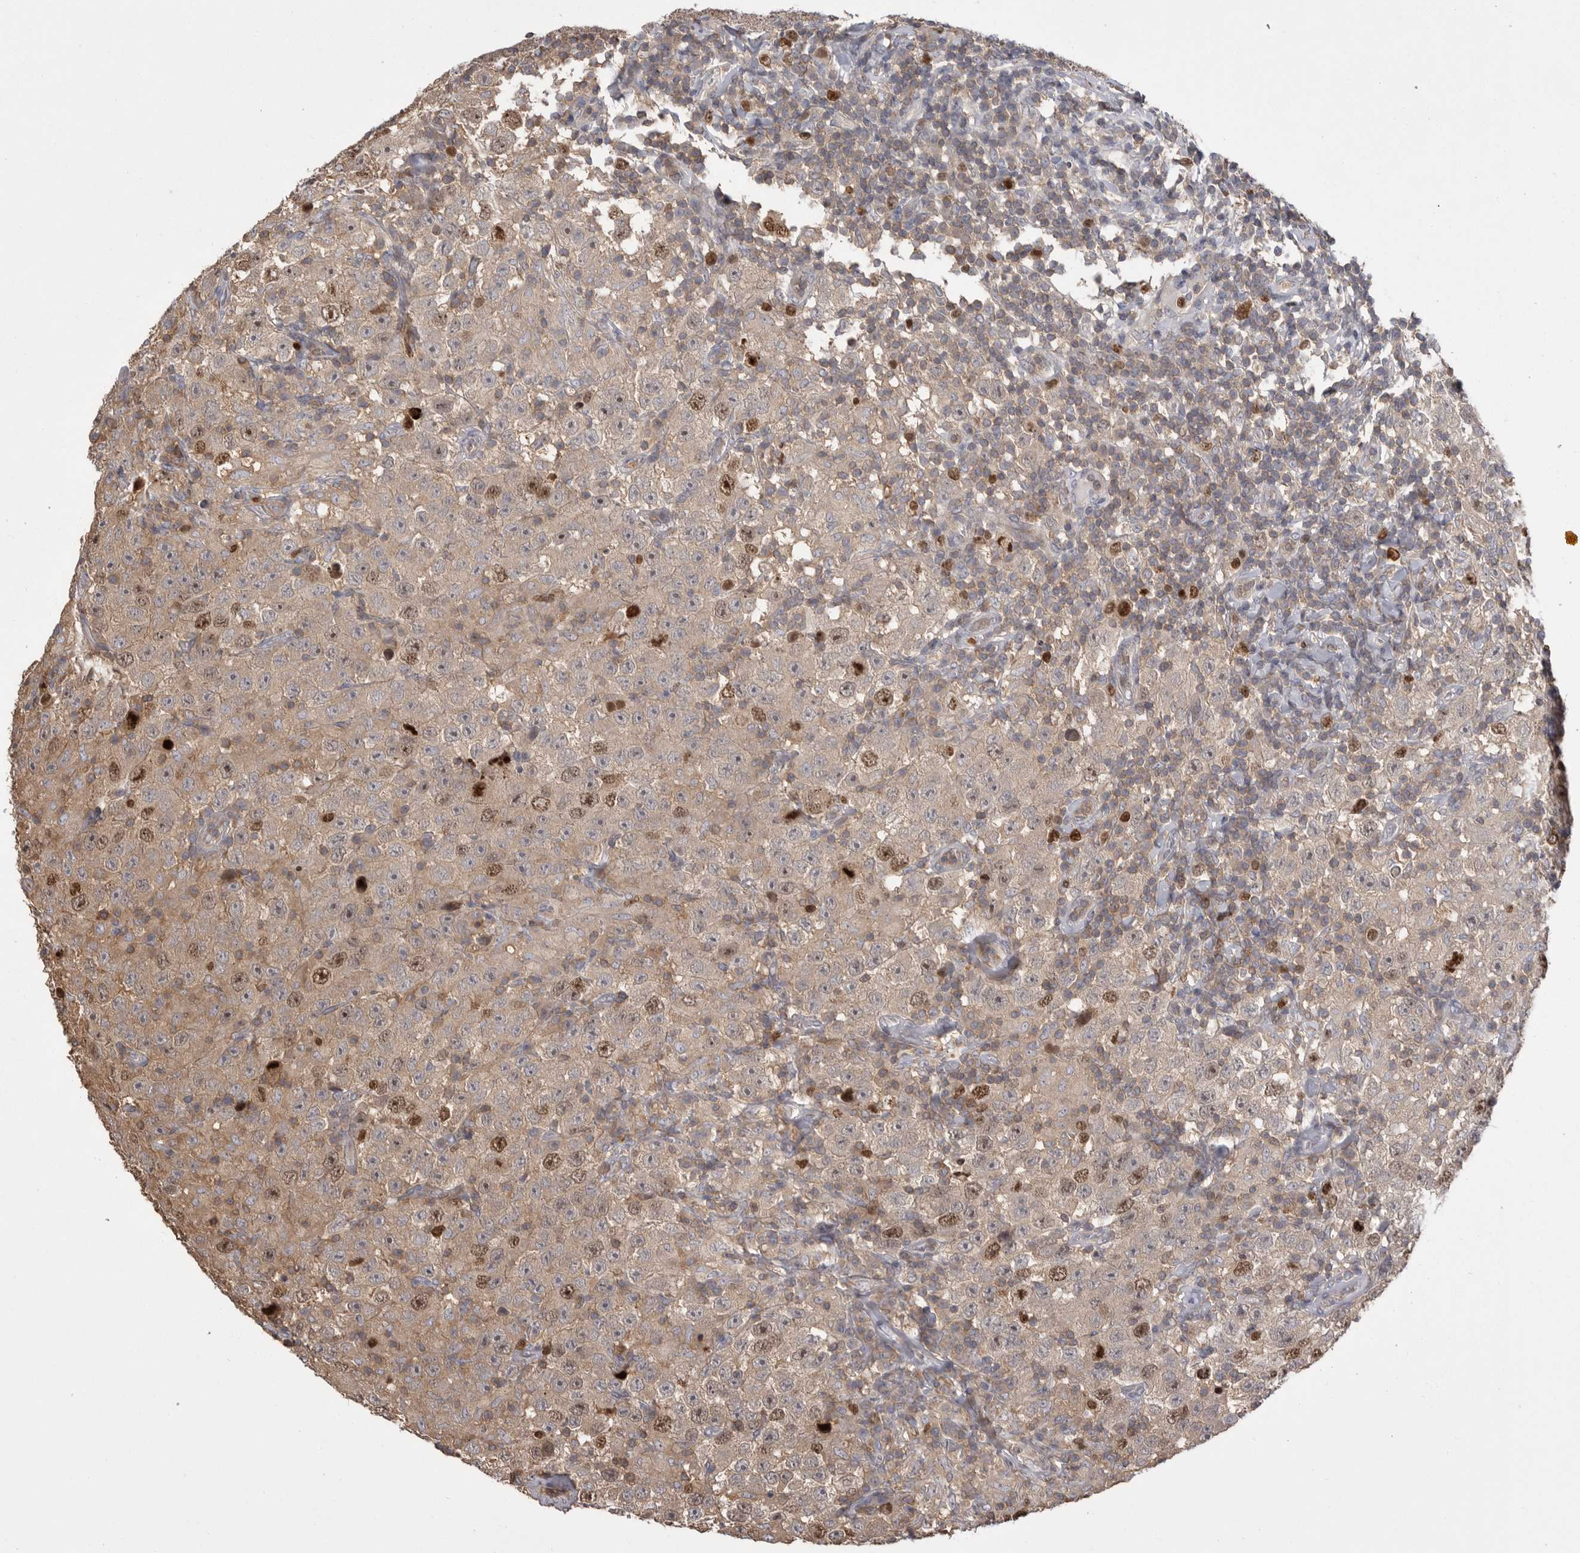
{"staining": {"intensity": "strong", "quantity": "<25%", "location": "cytoplasmic/membranous,nuclear"}, "tissue": "testis cancer", "cell_type": "Tumor cells", "image_type": "cancer", "snomed": [{"axis": "morphology", "description": "Seminoma, NOS"}, {"axis": "topography", "description": "Testis"}], "caption": "Seminoma (testis) stained for a protein shows strong cytoplasmic/membranous and nuclear positivity in tumor cells.", "gene": "TOP2A", "patient": {"sex": "male", "age": 41}}